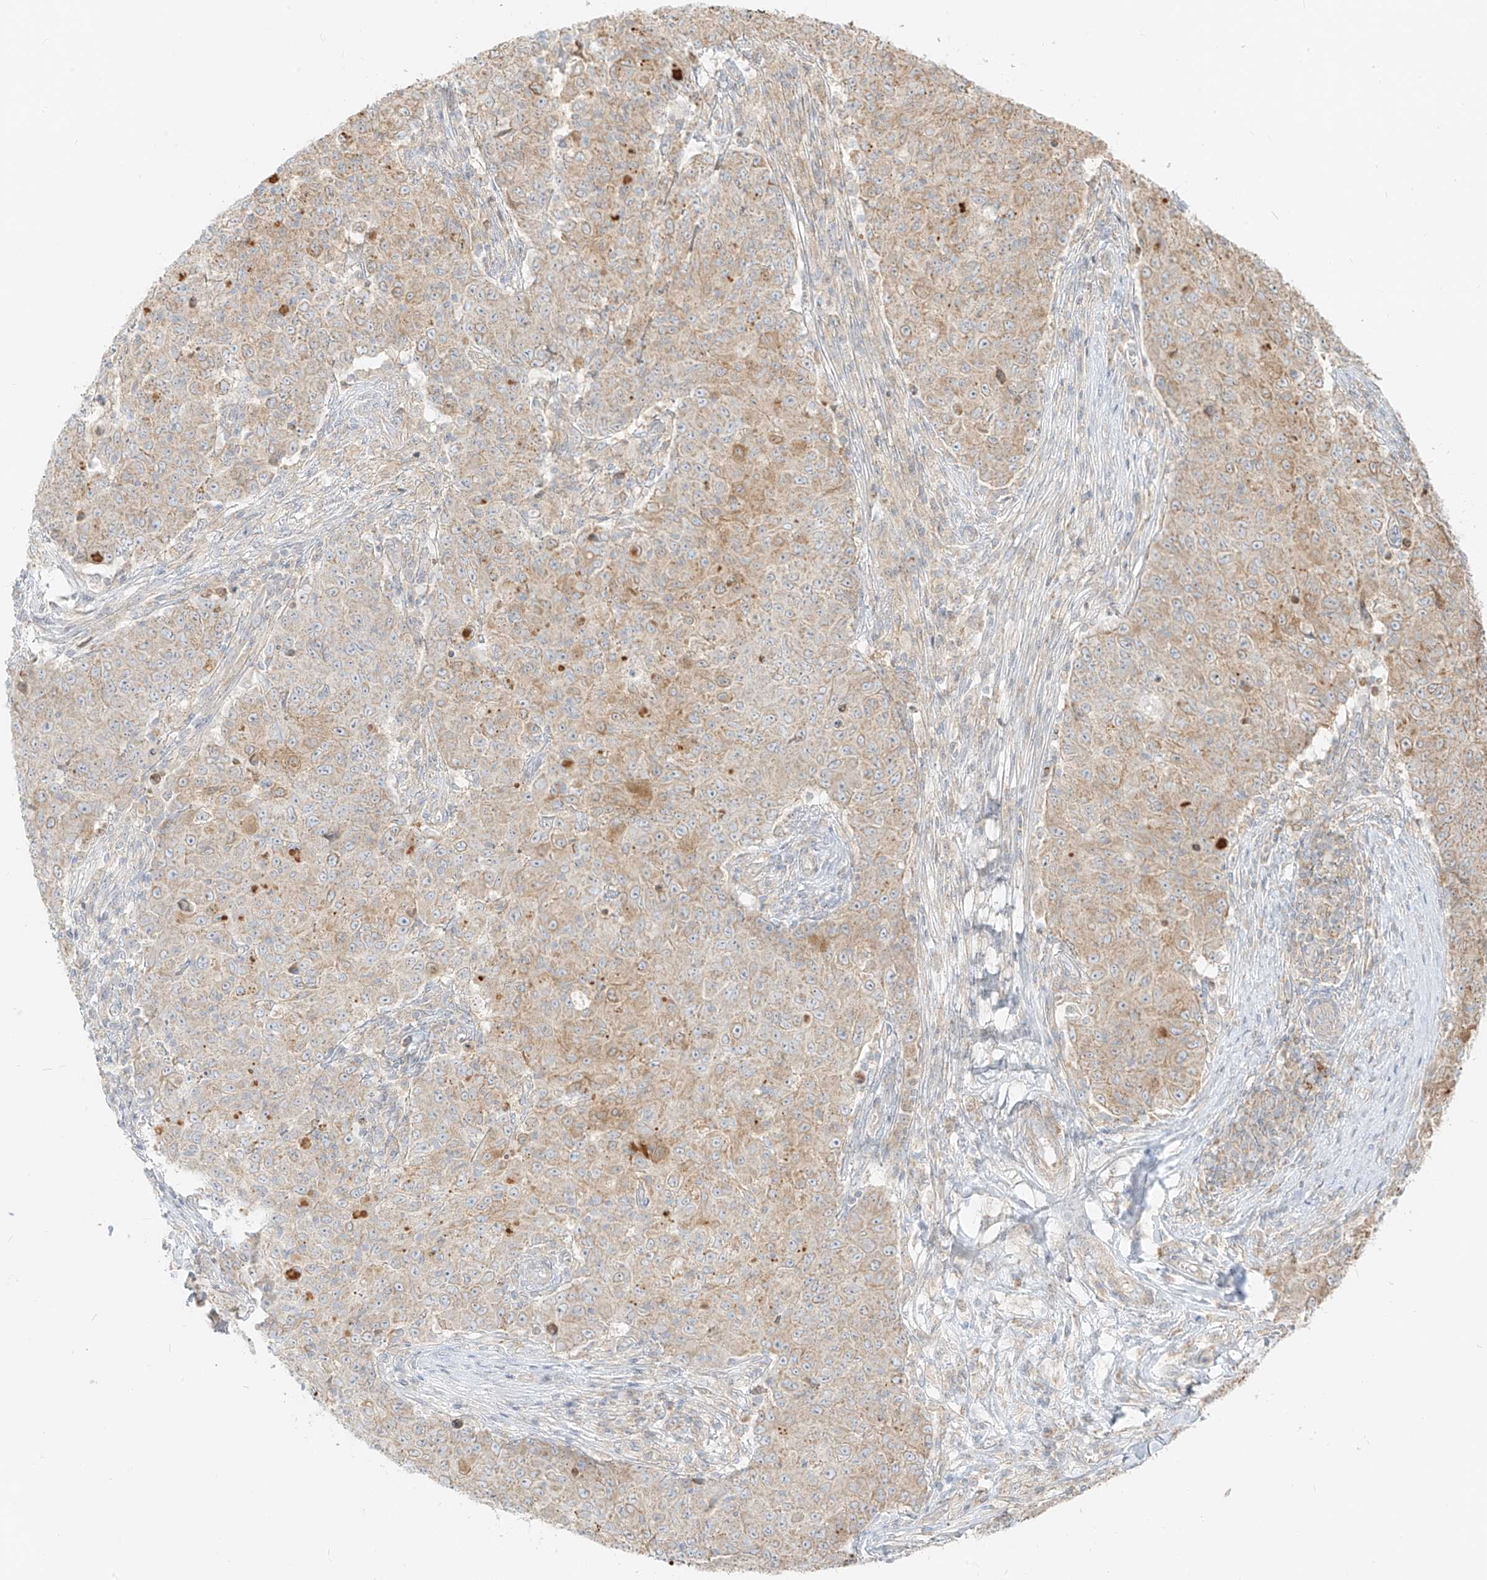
{"staining": {"intensity": "weak", "quantity": "25%-75%", "location": "cytoplasmic/membranous"}, "tissue": "ovarian cancer", "cell_type": "Tumor cells", "image_type": "cancer", "snomed": [{"axis": "morphology", "description": "Carcinoma, endometroid"}, {"axis": "topography", "description": "Ovary"}], "caption": "This photomicrograph shows immunohistochemistry (IHC) staining of human ovarian cancer, with low weak cytoplasmic/membranous expression in about 25%-75% of tumor cells.", "gene": "ZIM3", "patient": {"sex": "female", "age": 42}}